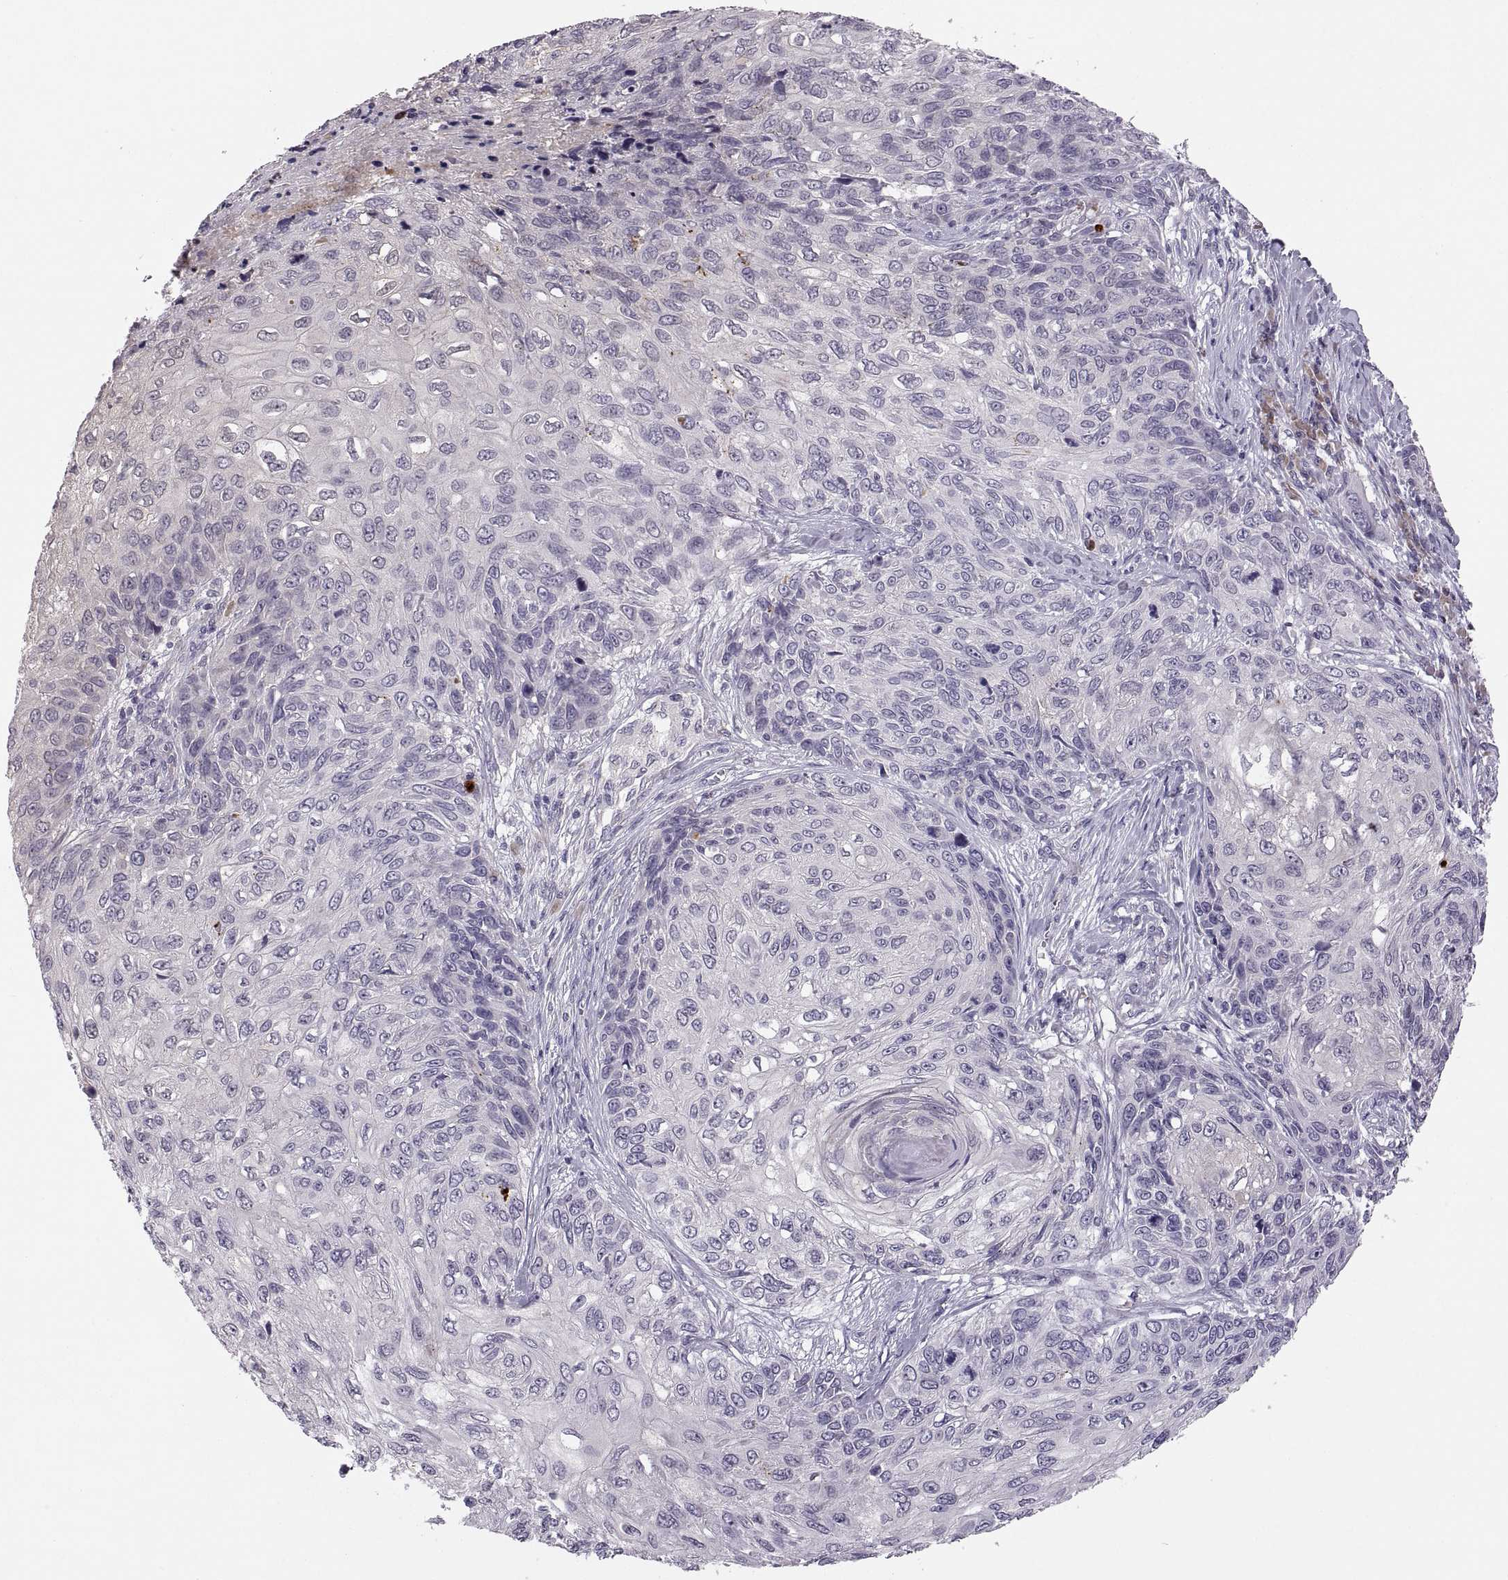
{"staining": {"intensity": "negative", "quantity": "none", "location": "none"}, "tissue": "skin cancer", "cell_type": "Tumor cells", "image_type": "cancer", "snomed": [{"axis": "morphology", "description": "Squamous cell carcinoma, NOS"}, {"axis": "topography", "description": "Skin"}], "caption": "Immunohistochemical staining of skin cancer displays no significant positivity in tumor cells. (DAB (3,3'-diaminobenzidine) IHC visualized using brightfield microscopy, high magnification).", "gene": "ADH6", "patient": {"sex": "male", "age": 92}}